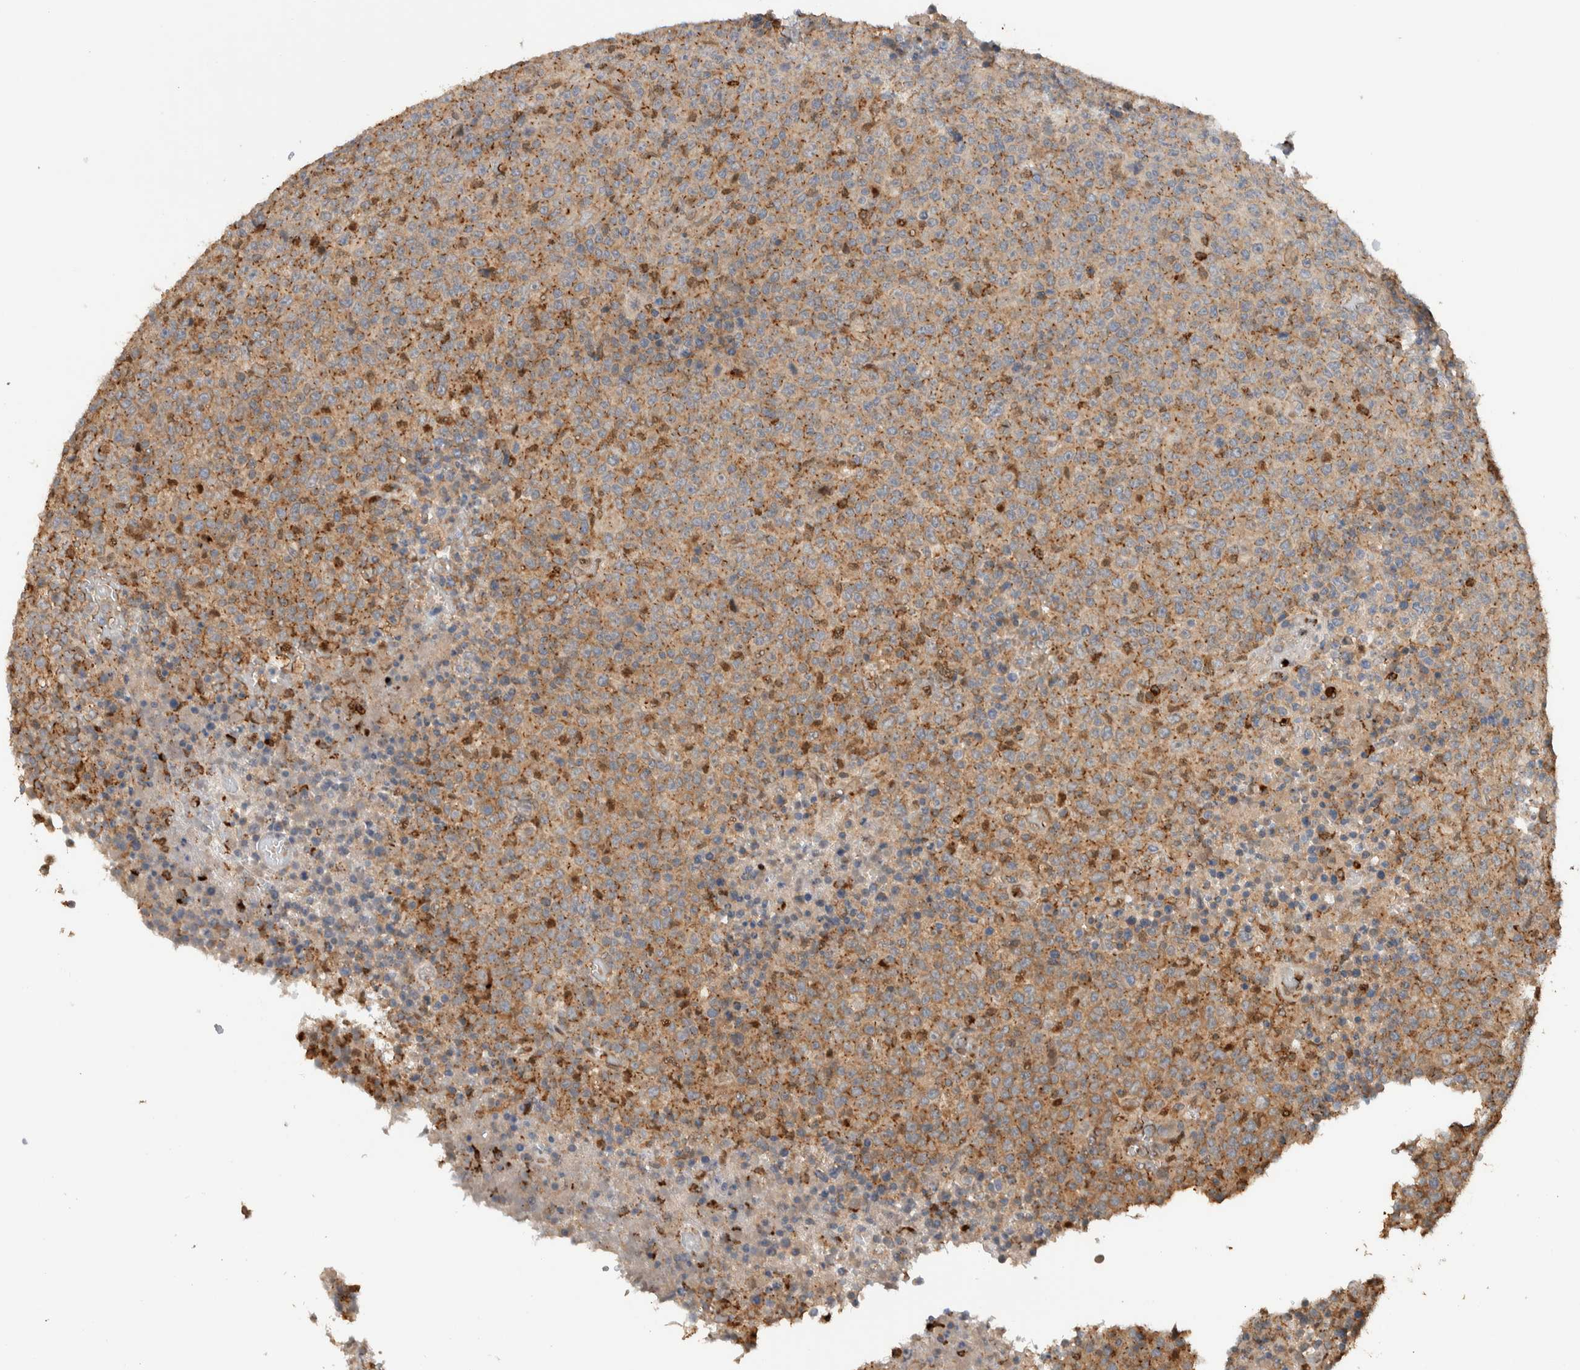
{"staining": {"intensity": "weak", "quantity": ">75%", "location": "cytoplasmic/membranous"}, "tissue": "lymphoma", "cell_type": "Tumor cells", "image_type": "cancer", "snomed": [{"axis": "morphology", "description": "Malignant lymphoma, non-Hodgkin's type, High grade"}, {"axis": "topography", "description": "Lymph node"}], "caption": "High-power microscopy captured an immunohistochemistry photomicrograph of high-grade malignant lymphoma, non-Hodgkin's type, revealing weak cytoplasmic/membranous staining in about >75% of tumor cells. The staining was performed using DAB to visualize the protein expression in brown, while the nuclei were stained in blue with hematoxylin (Magnification: 20x).", "gene": "VPS53", "patient": {"sex": "male", "age": 13}}